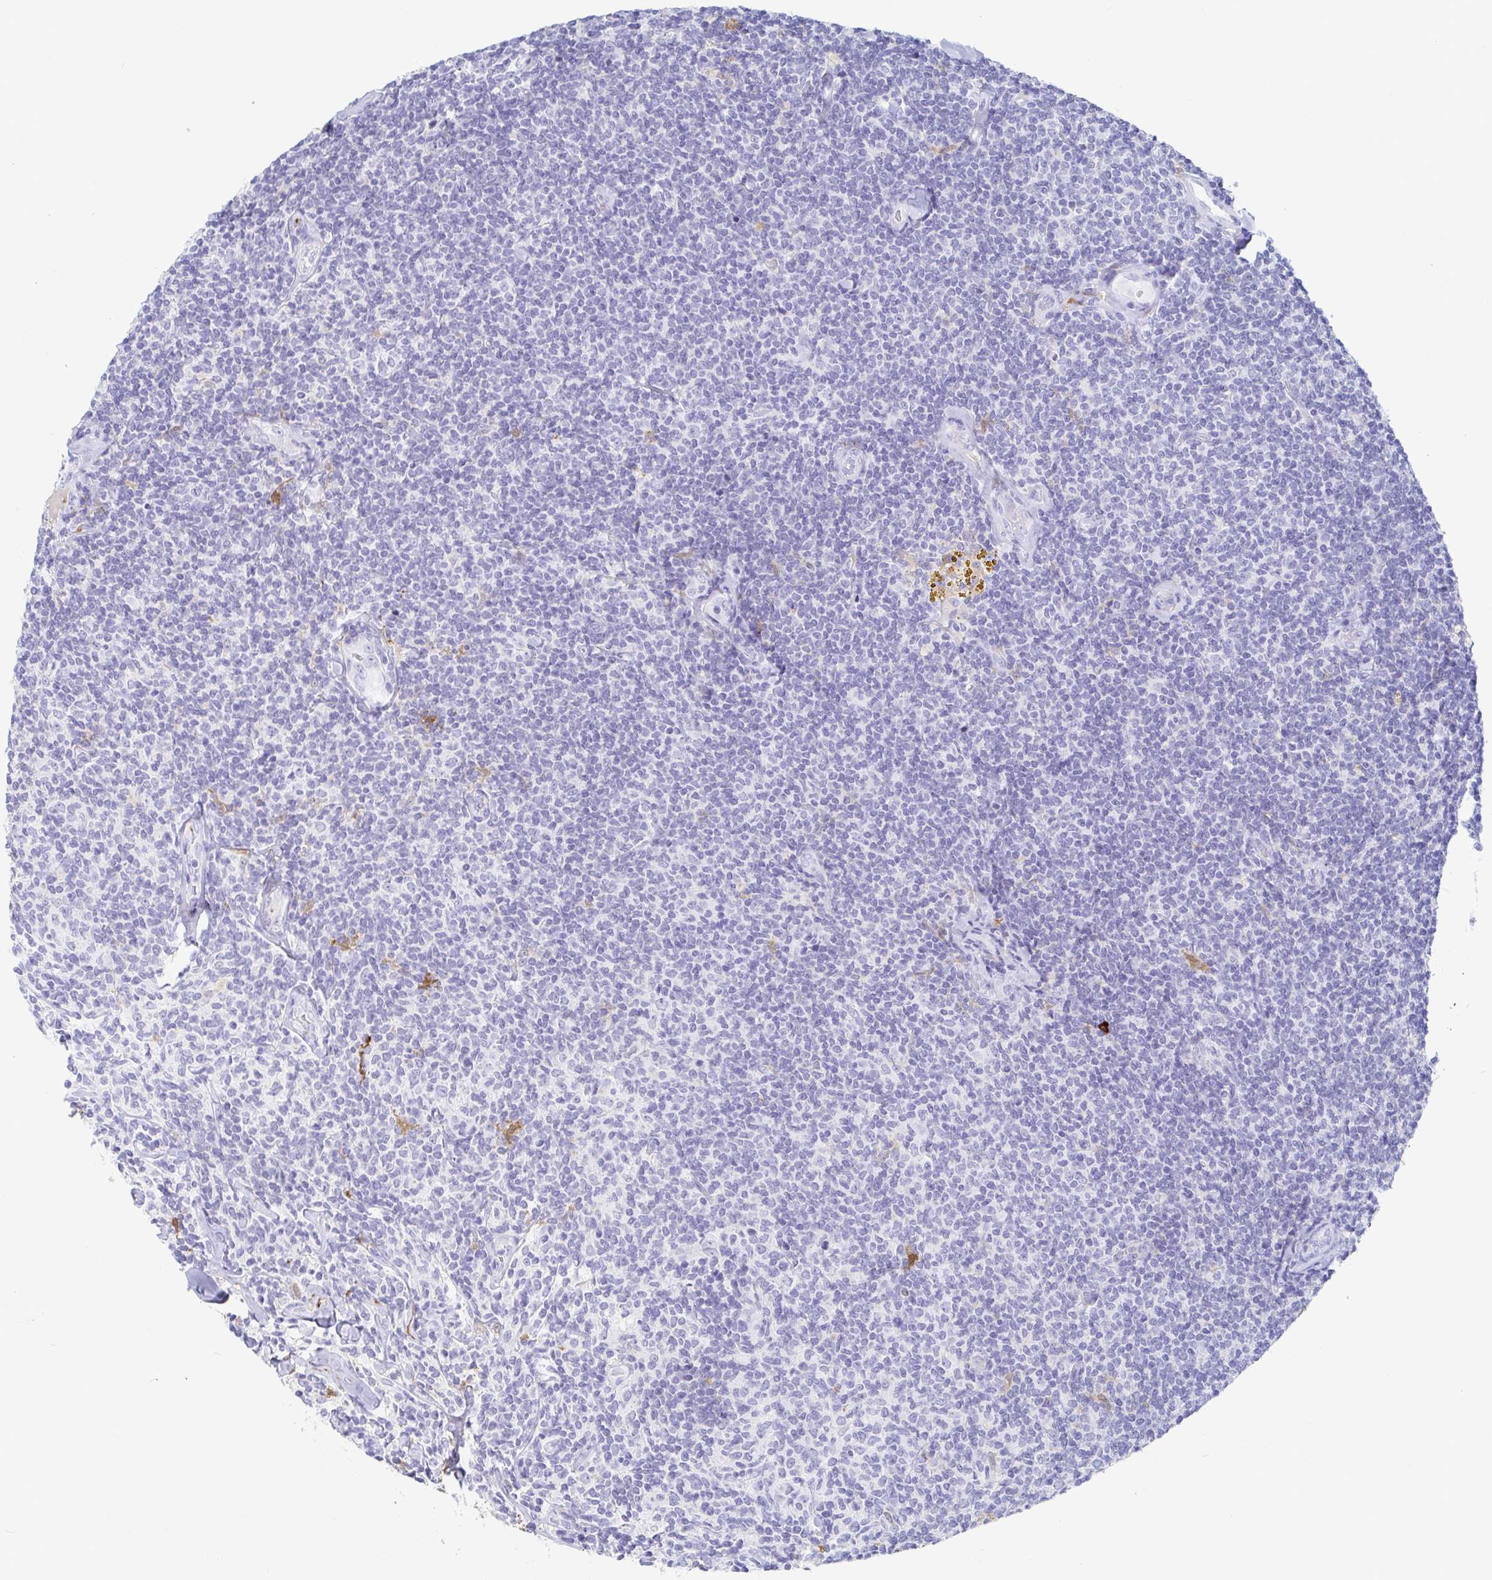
{"staining": {"intensity": "negative", "quantity": "none", "location": "none"}, "tissue": "lymphoma", "cell_type": "Tumor cells", "image_type": "cancer", "snomed": [{"axis": "morphology", "description": "Malignant lymphoma, non-Hodgkin's type, Low grade"}, {"axis": "topography", "description": "Lymph node"}], "caption": "Tumor cells are negative for protein expression in human lymphoma. The staining was performed using DAB to visualize the protein expression in brown, while the nuclei were stained in blue with hematoxylin (Magnification: 20x).", "gene": "OR2A4", "patient": {"sex": "female", "age": 56}}